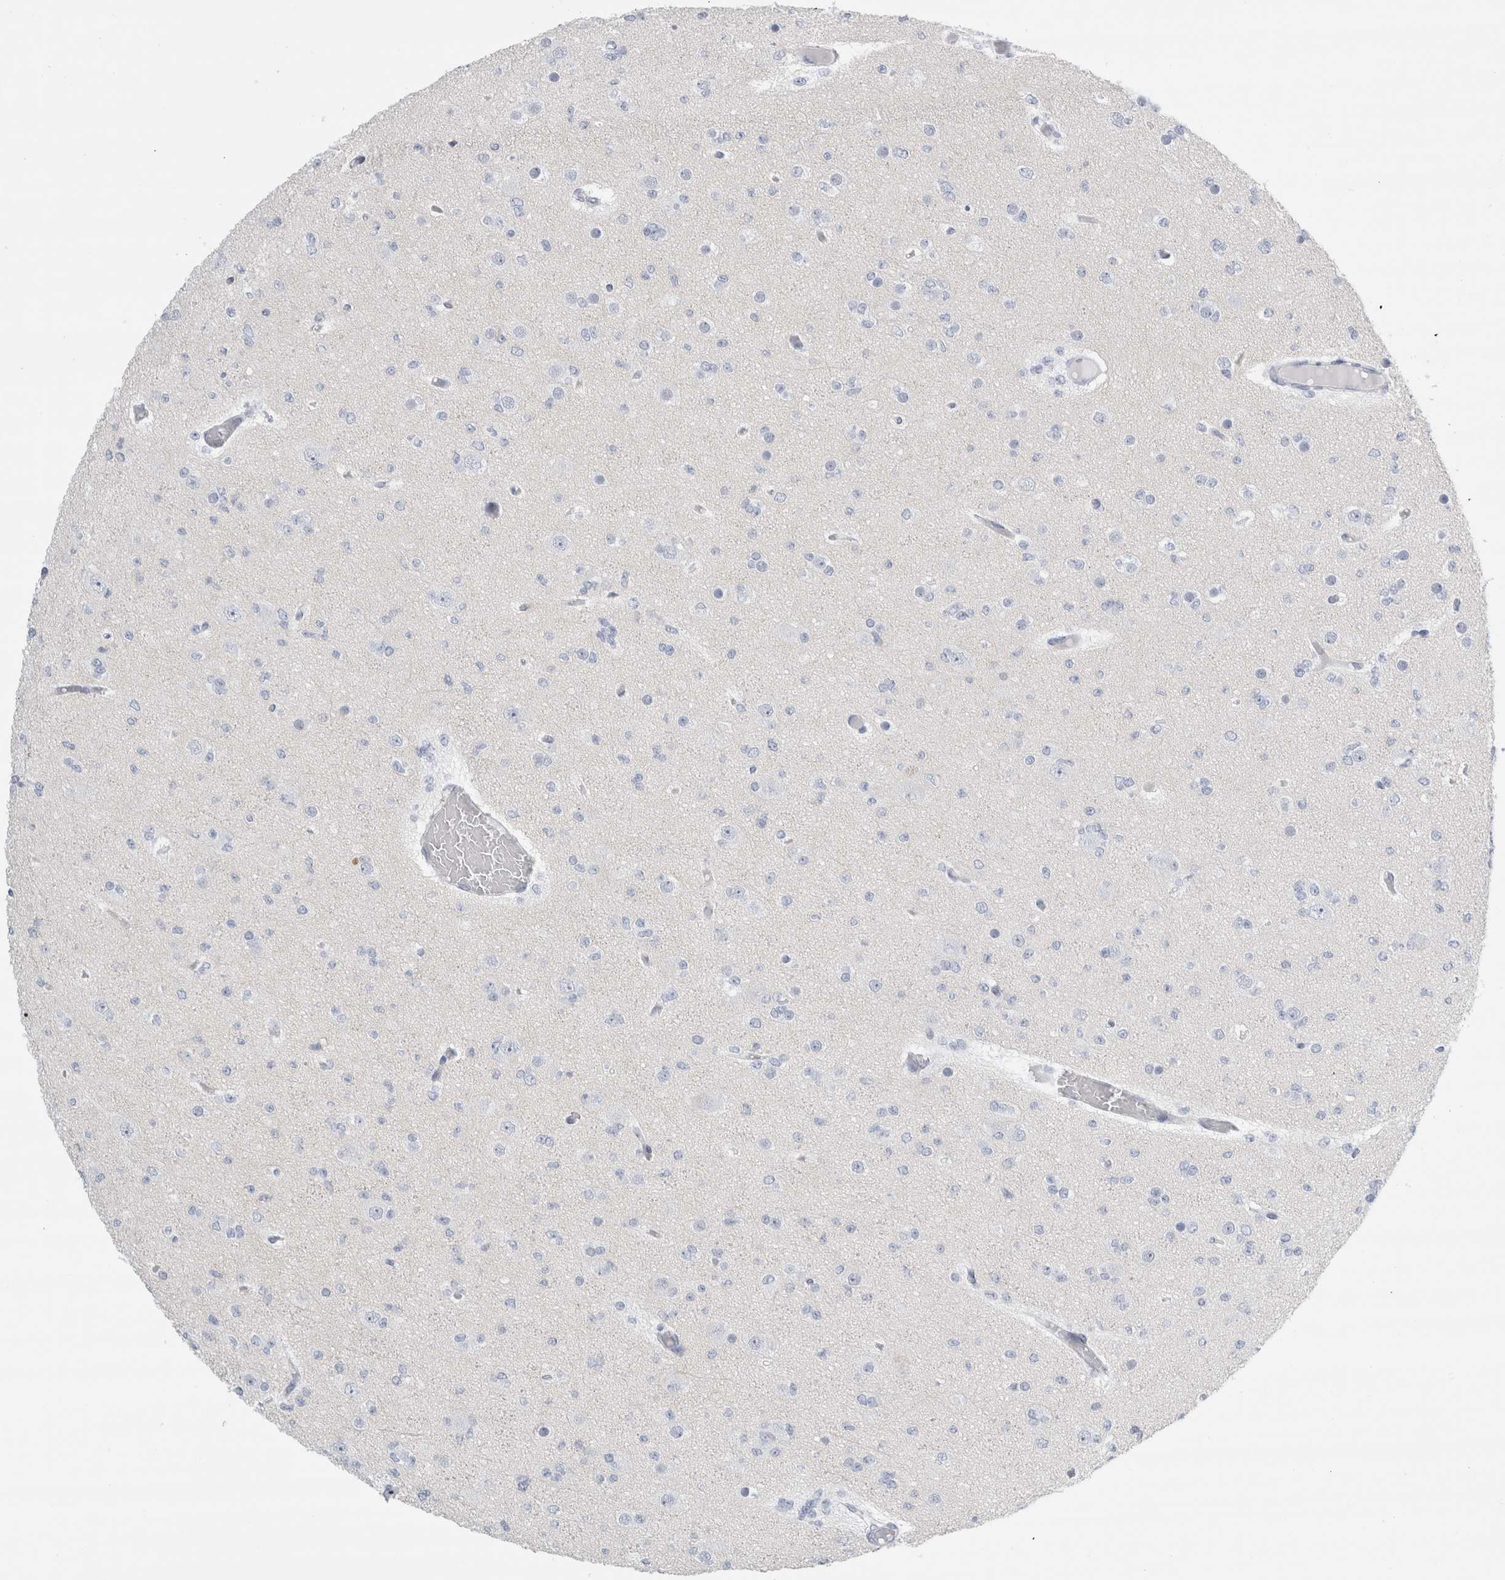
{"staining": {"intensity": "negative", "quantity": "none", "location": "none"}, "tissue": "glioma", "cell_type": "Tumor cells", "image_type": "cancer", "snomed": [{"axis": "morphology", "description": "Glioma, malignant, Low grade"}, {"axis": "topography", "description": "Brain"}], "caption": "This is an immunohistochemistry (IHC) photomicrograph of malignant low-grade glioma. There is no positivity in tumor cells.", "gene": "RPH3AL", "patient": {"sex": "female", "age": 22}}